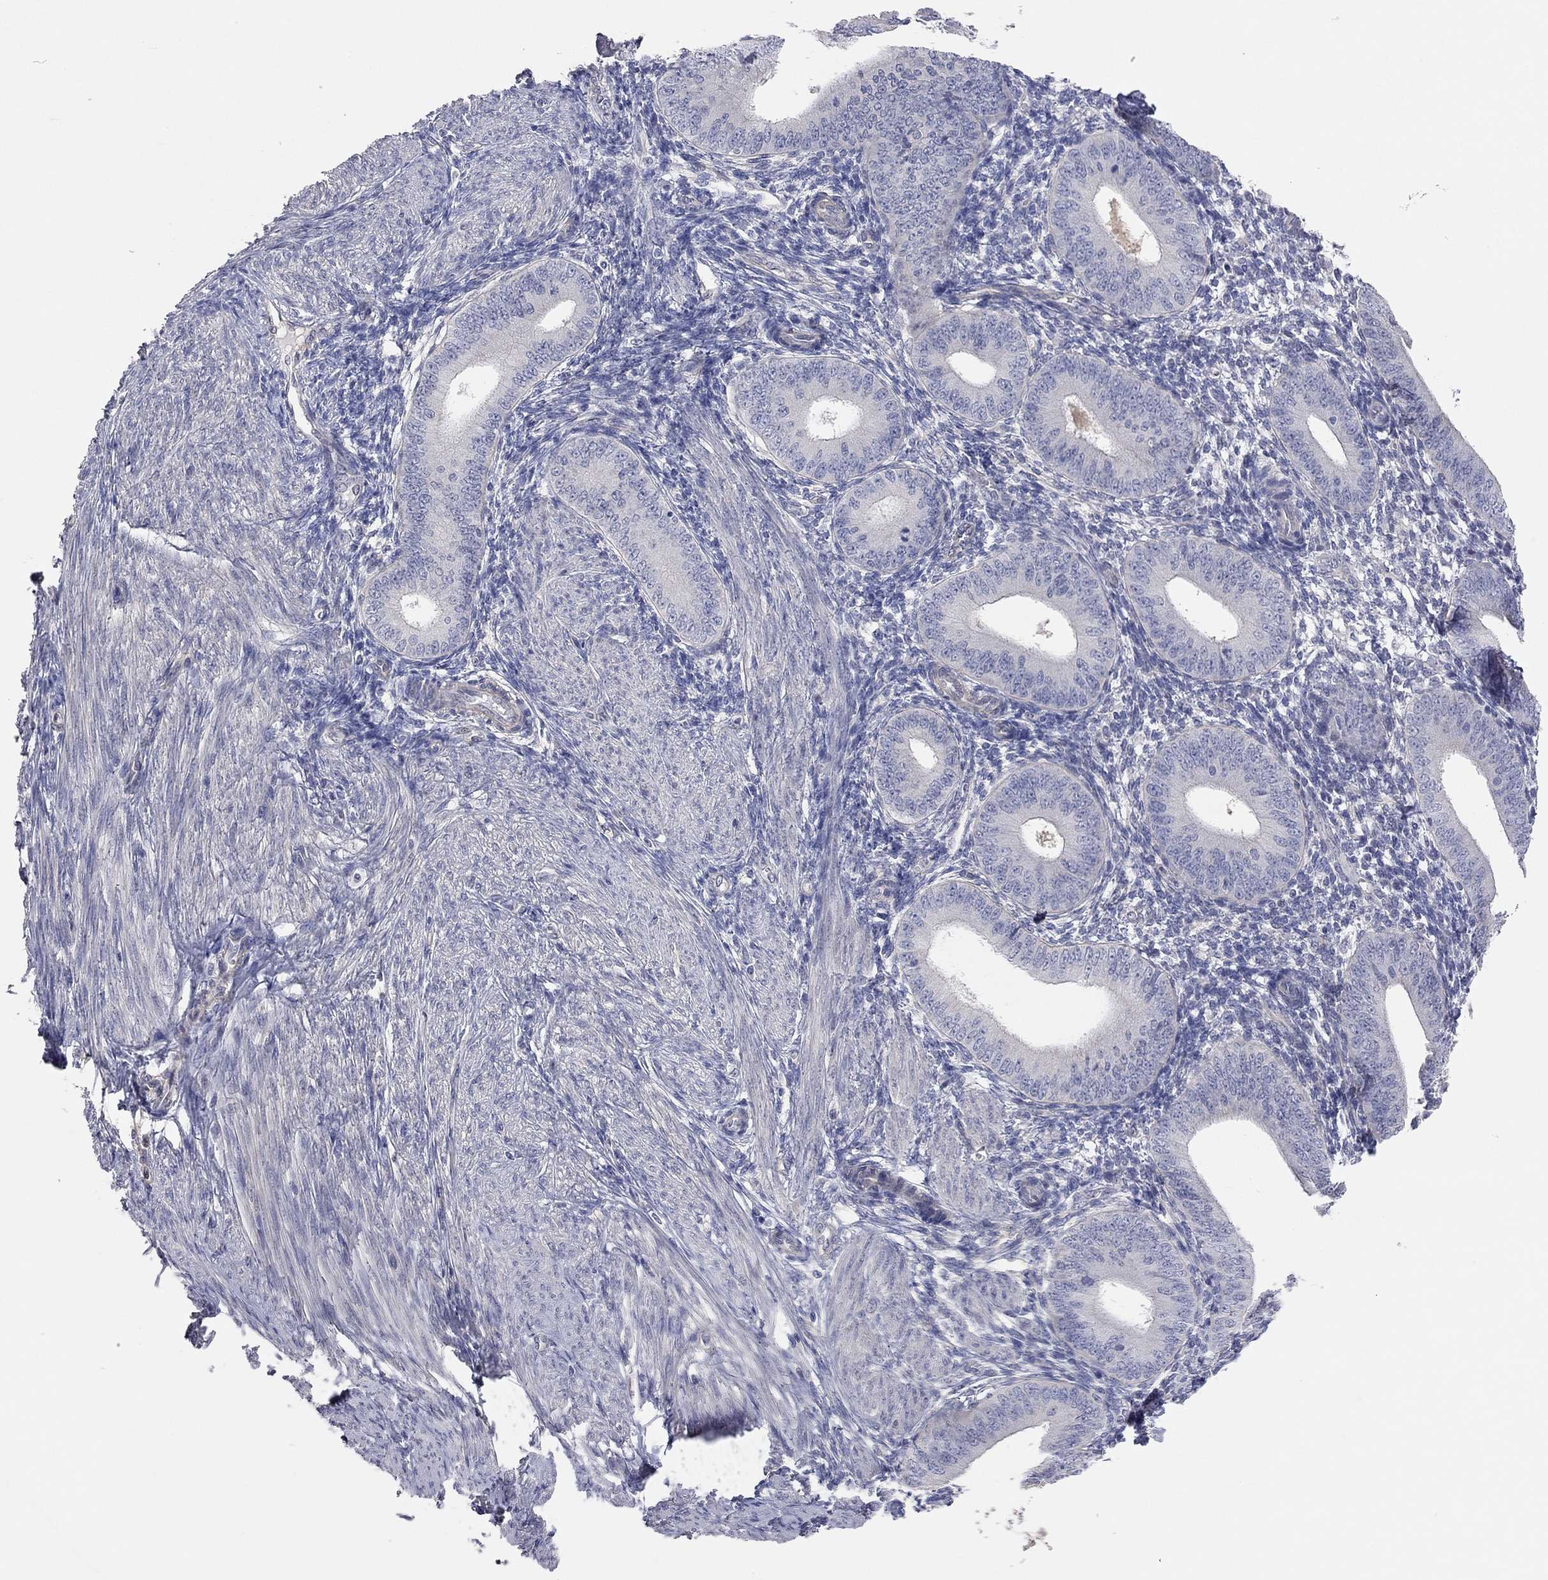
{"staining": {"intensity": "negative", "quantity": "none", "location": "none"}, "tissue": "endometrium", "cell_type": "Cells in endometrial stroma", "image_type": "normal", "snomed": [{"axis": "morphology", "description": "Normal tissue, NOS"}, {"axis": "topography", "description": "Endometrium"}], "caption": "Protein analysis of benign endometrium exhibits no significant staining in cells in endometrial stroma.", "gene": "KCNB1", "patient": {"sex": "female", "age": 39}}